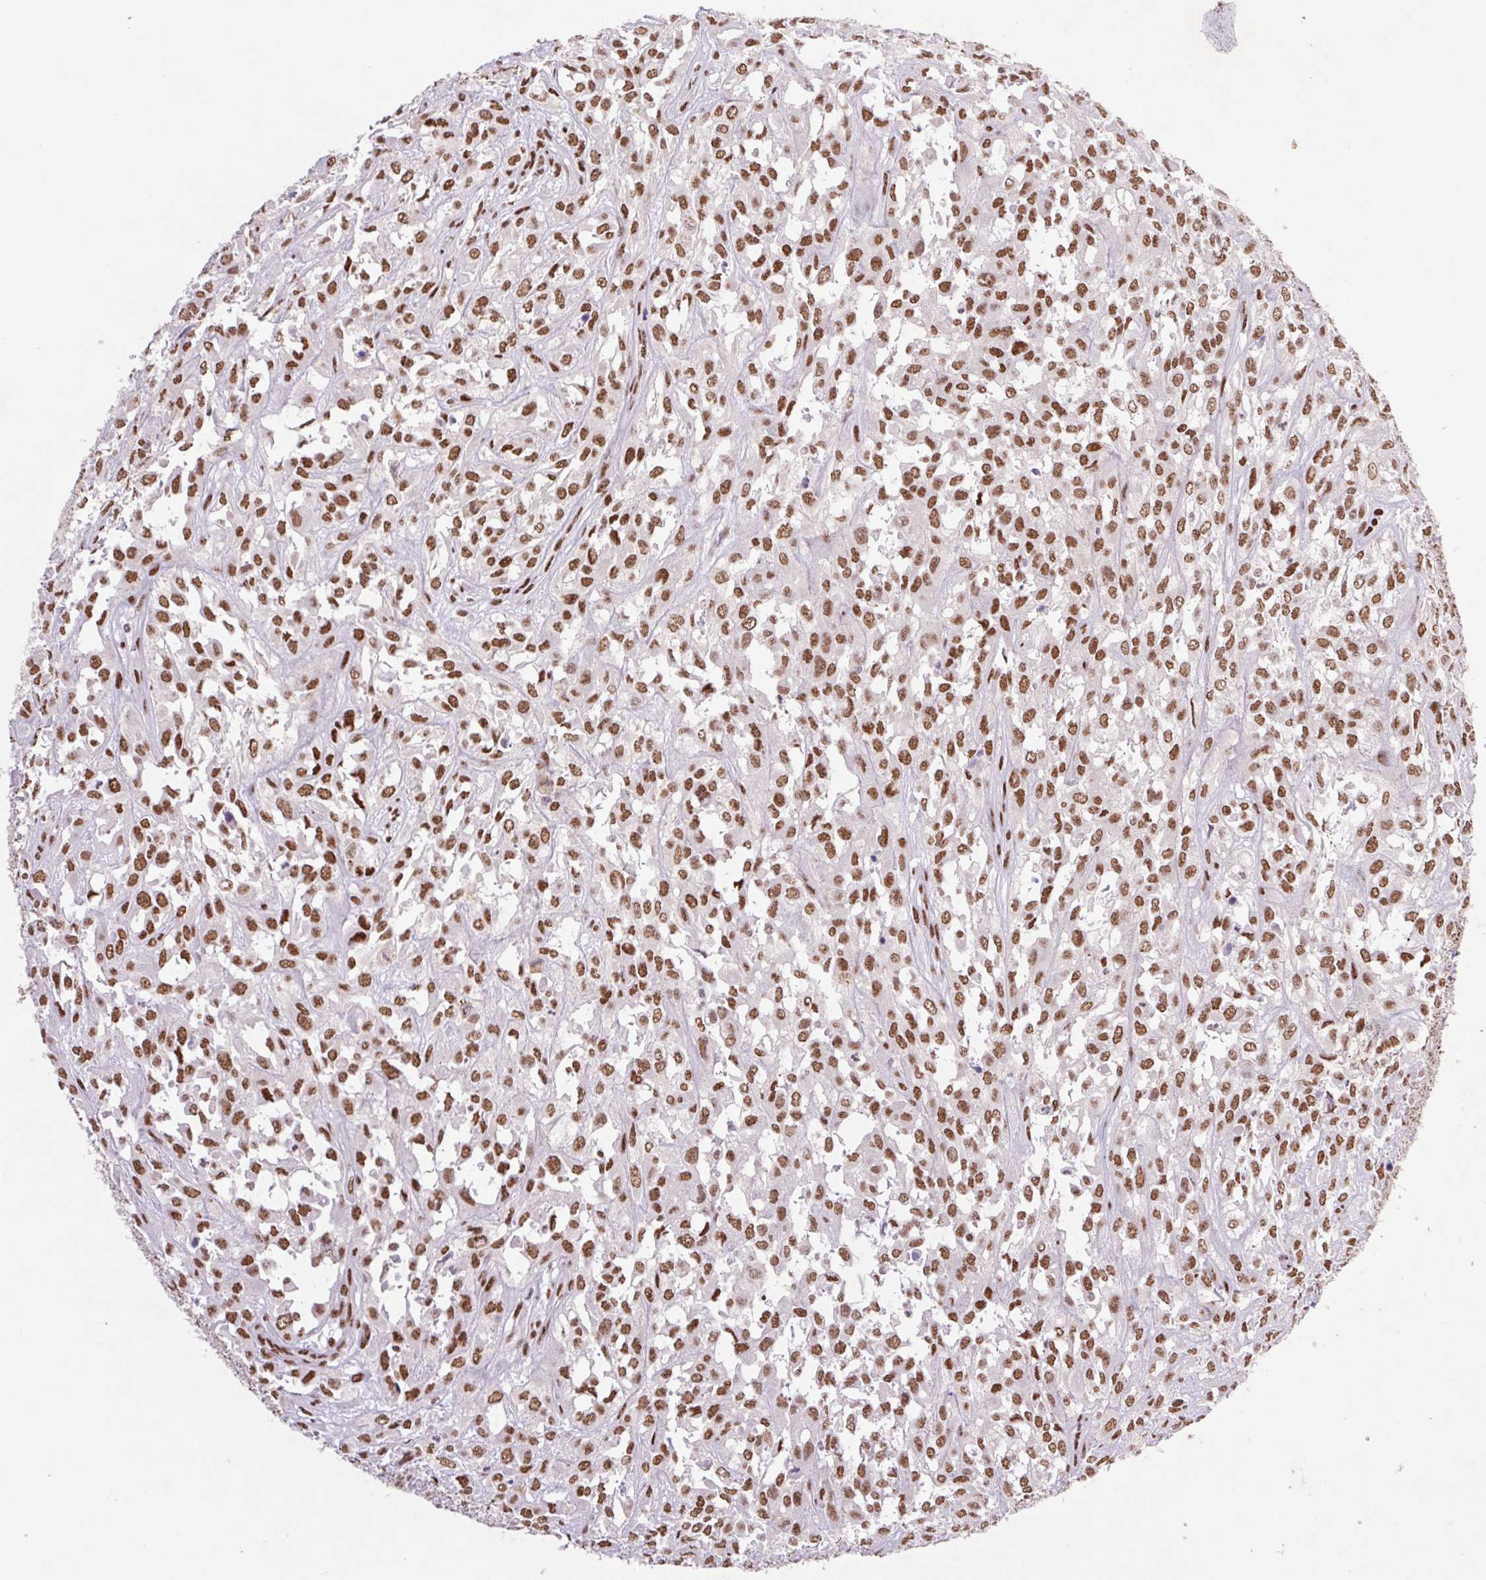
{"staining": {"intensity": "strong", "quantity": ">75%", "location": "nuclear"}, "tissue": "urothelial cancer", "cell_type": "Tumor cells", "image_type": "cancer", "snomed": [{"axis": "morphology", "description": "Urothelial carcinoma, High grade"}, {"axis": "topography", "description": "Urinary bladder"}], "caption": "About >75% of tumor cells in urothelial carcinoma (high-grade) demonstrate strong nuclear protein positivity as visualized by brown immunohistochemical staining.", "gene": "LDLRAD4", "patient": {"sex": "male", "age": 67}}